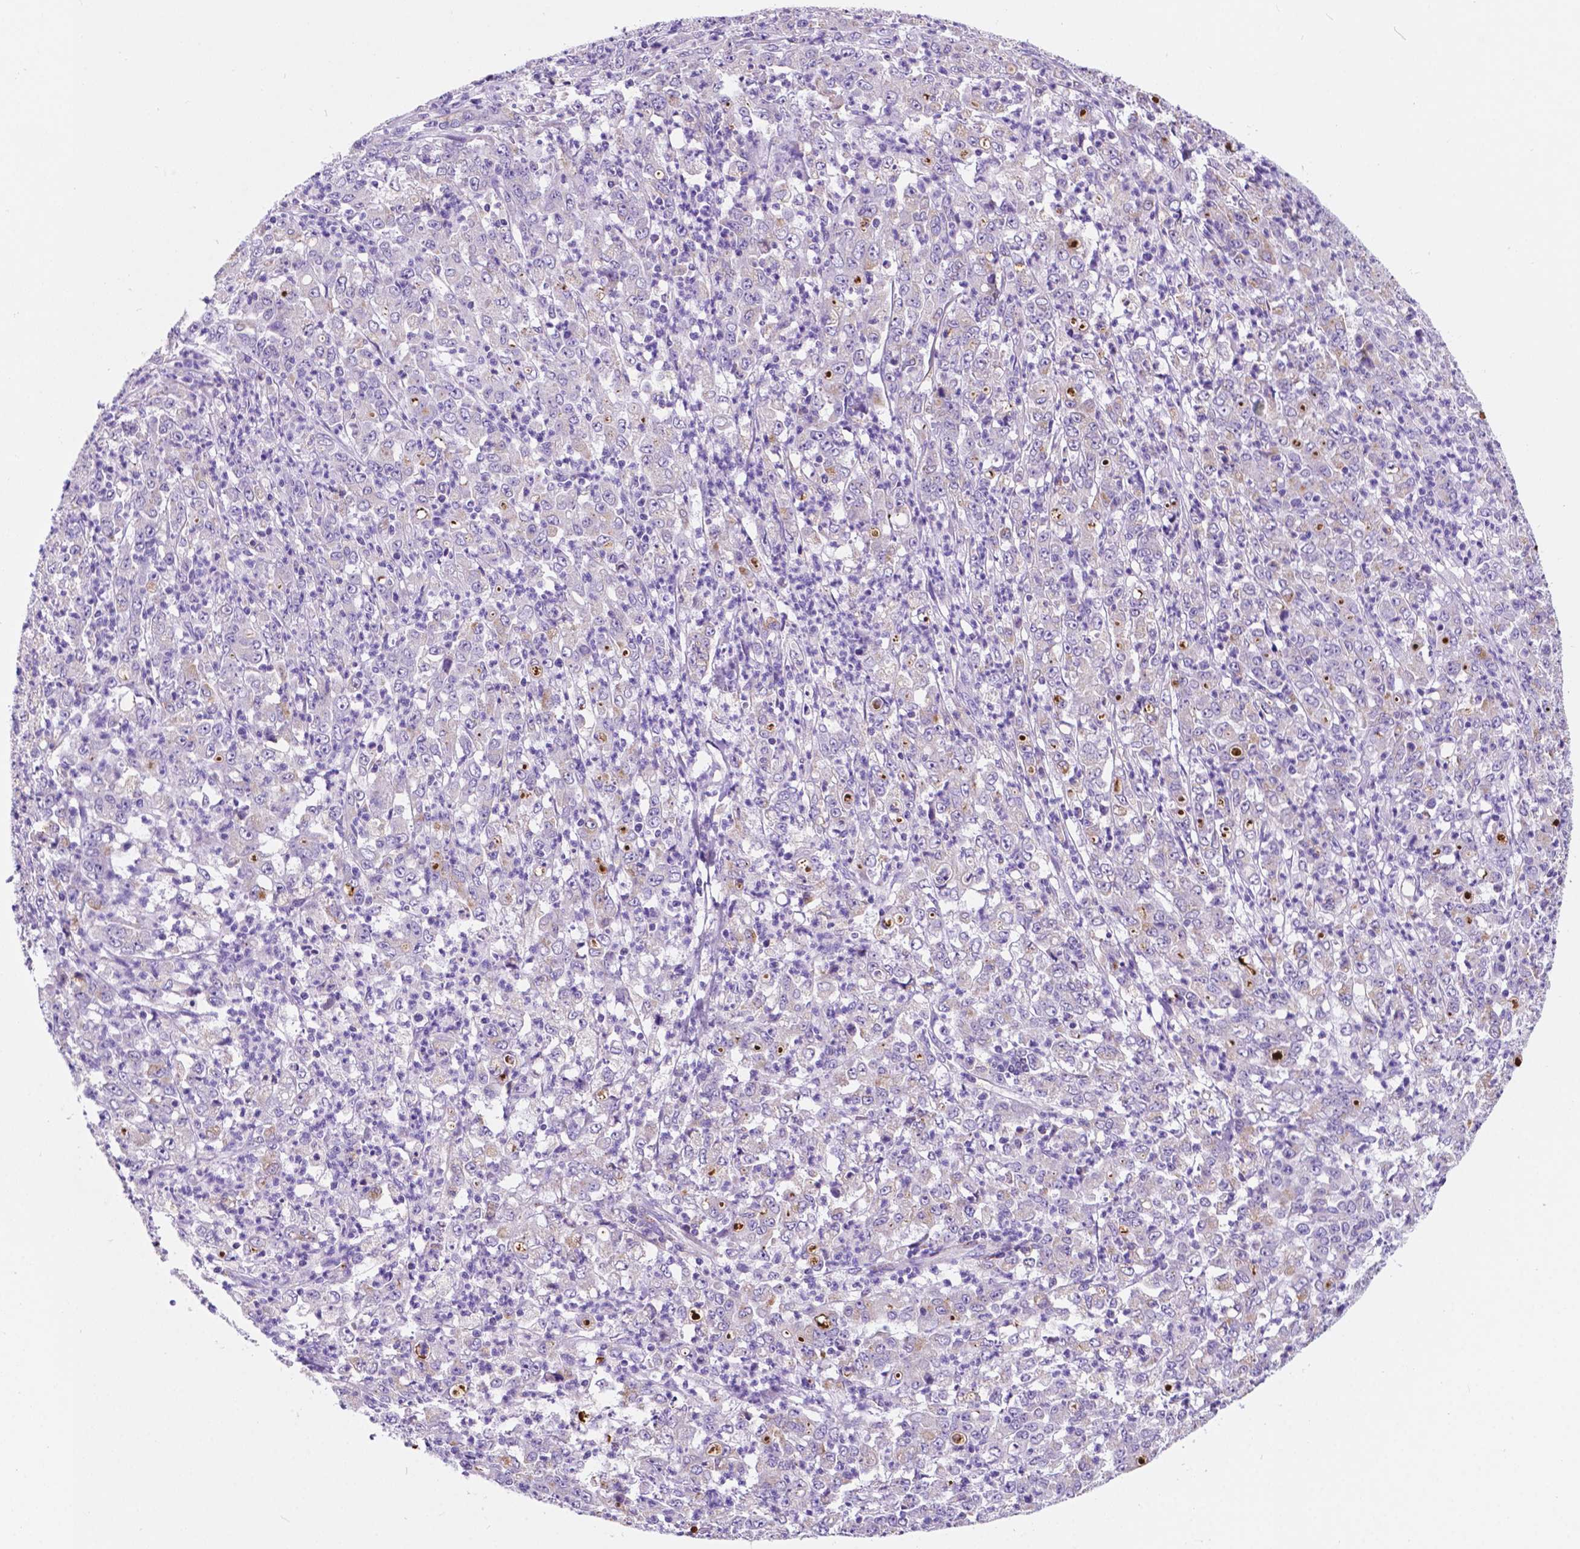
{"staining": {"intensity": "negative", "quantity": "none", "location": "none"}, "tissue": "stomach cancer", "cell_type": "Tumor cells", "image_type": "cancer", "snomed": [{"axis": "morphology", "description": "Adenocarcinoma, NOS"}, {"axis": "topography", "description": "Stomach, lower"}], "caption": "Tumor cells show no significant expression in stomach cancer.", "gene": "TRPV5", "patient": {"sex": "female", "age": 71}}